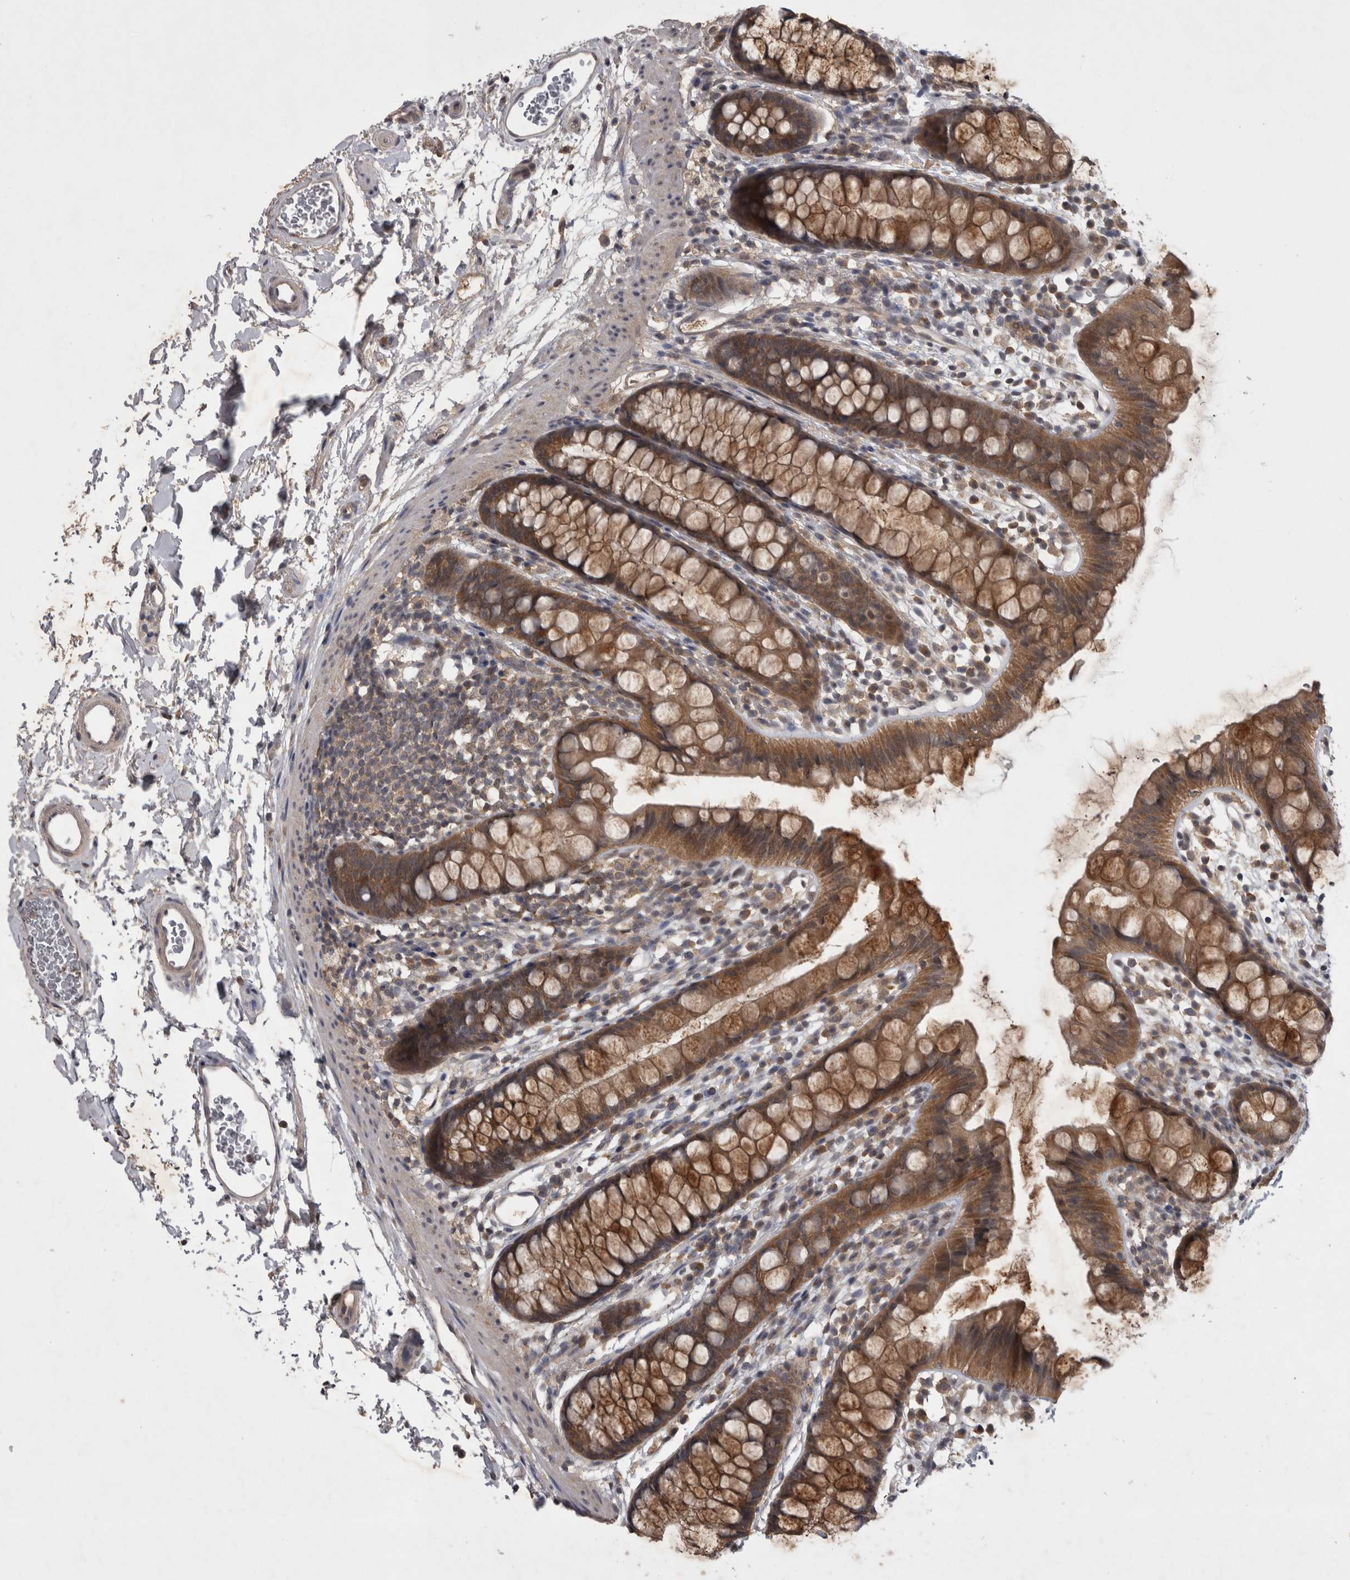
{"staining": {"intensity": "moderate", "quantity": ">75%", "location": "cytoplasmic/membranous"}, "tissue": "rectum", "cell_type": "Glandular cells", "image_type": "normal", "snomed": [{"axis": "morphology", "description": "Normal tissue, NOS"}, {"axis": "topography", "description": "Rectum"}], "caption": "DAB (3,3'-diaminobenzidine) immunohistochemical staining of unremarkable rectum exhibits moderate cytoplasmic/membranous protein expression in about >75% of glandular cells. The staining was performed using DAB (3,3'-diaminobenzidine) to visualize the protein expression in brown, while the nuclei were stained in blue with hematoxylin (Magnification: 20x).", "gene": "ZNF114", "patient": {"sex": "female", "age": 65}}